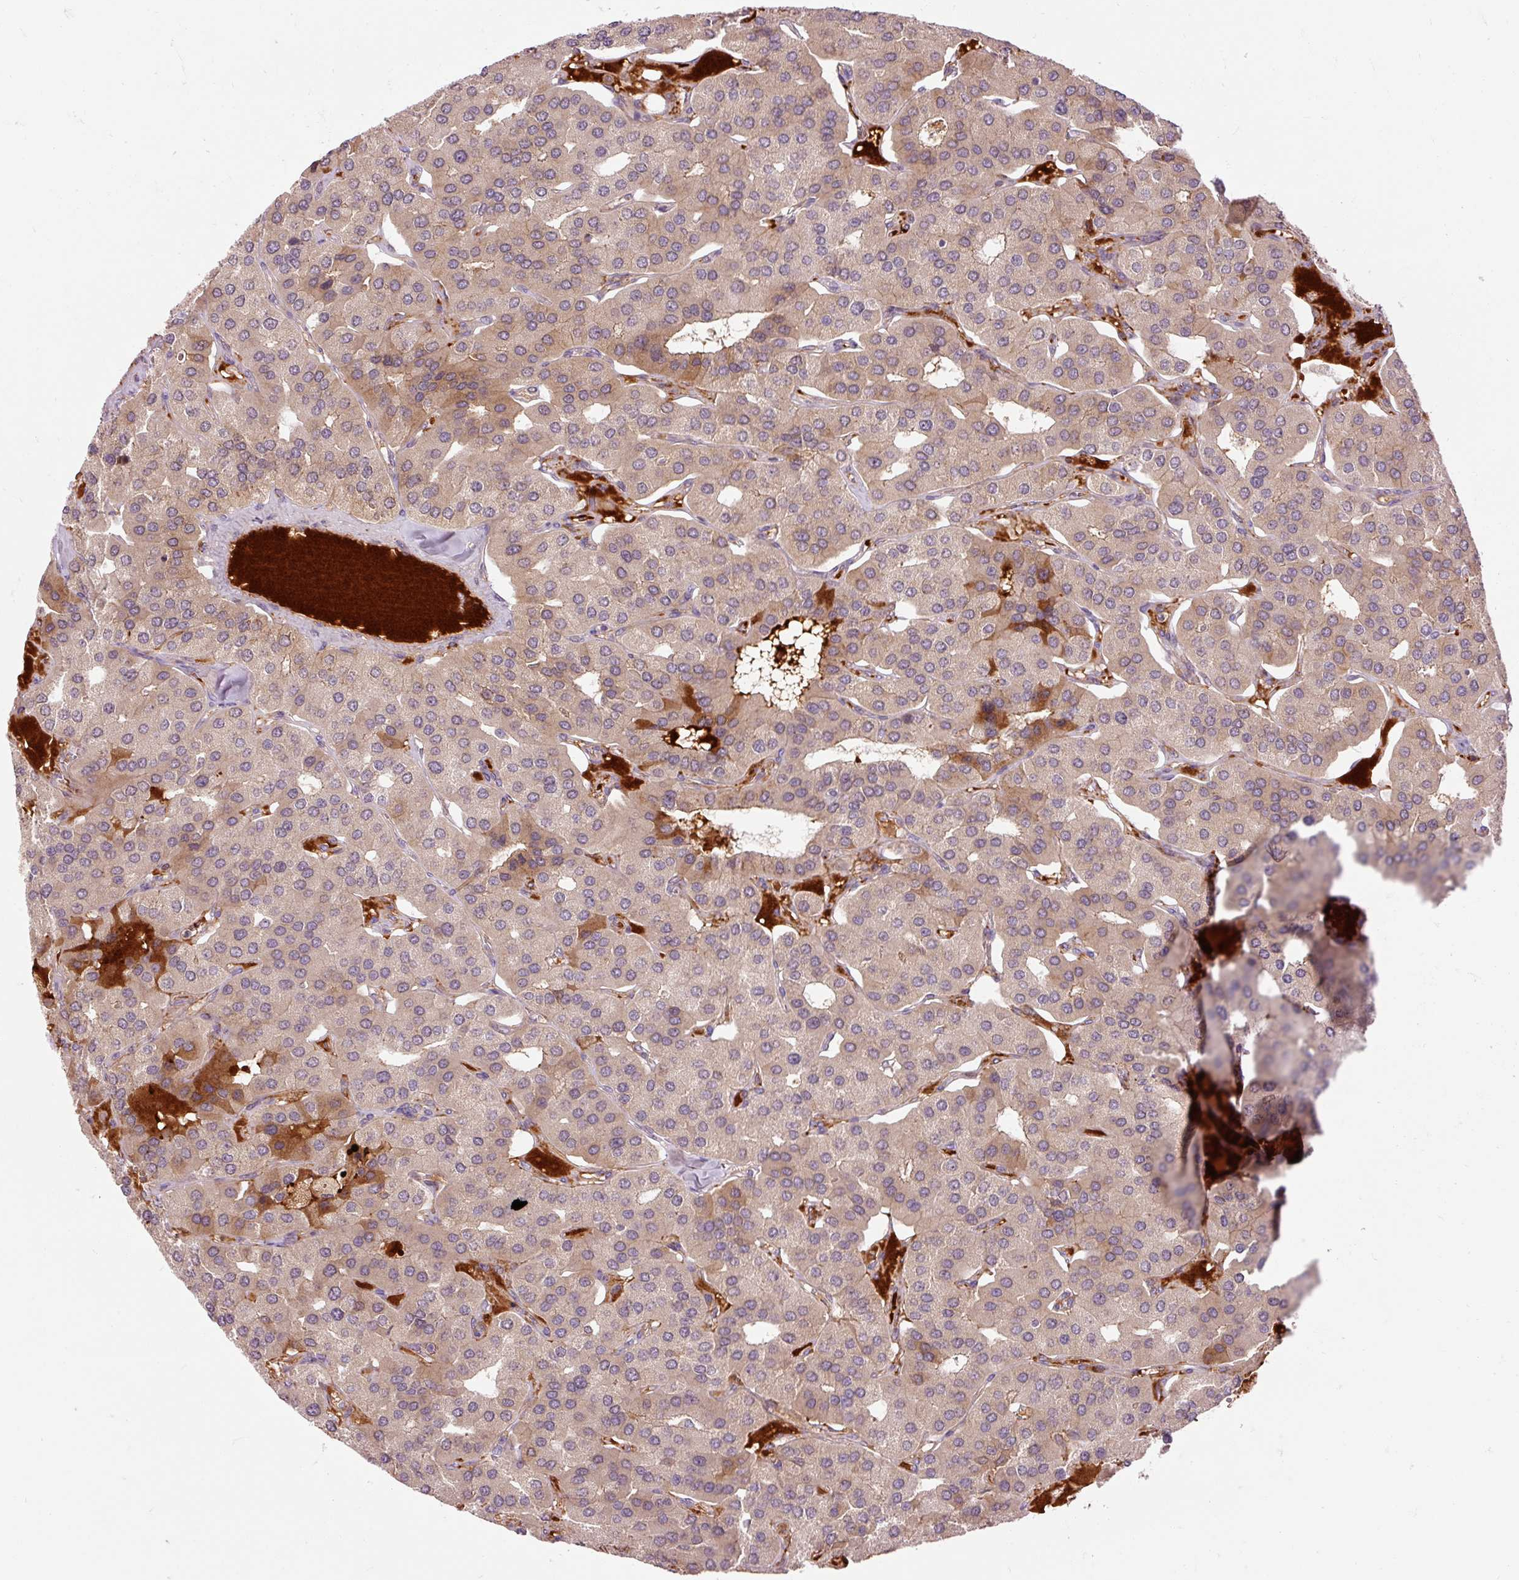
{"staining": {"intensity": "moderate", "quantity": "<25%", "location": "cytoplasmic/membranous"}, "tissue": "parathyroid gland", "cell_type": "Glandular cells", "image_type": "normal", "snomed": [{"axis": "morphology", "description": "Normal tissue, NOS"}, {"axis": "morphology", "description": "Adenoma, NOS"}, {"axis": "topography", "description": "Parathyroid gland"}], "caption": "A photomicrograph of human parathyroid gland stained for a protein exhibits moderate cytoplasmic/membranous brown staining in glandular cells. Immunohistochemistry (ihc) stains the protein in brown and the nuclei are stained blue.", "gene": "CEBPZ", "patient": {"sex": "female", "age": 86}}